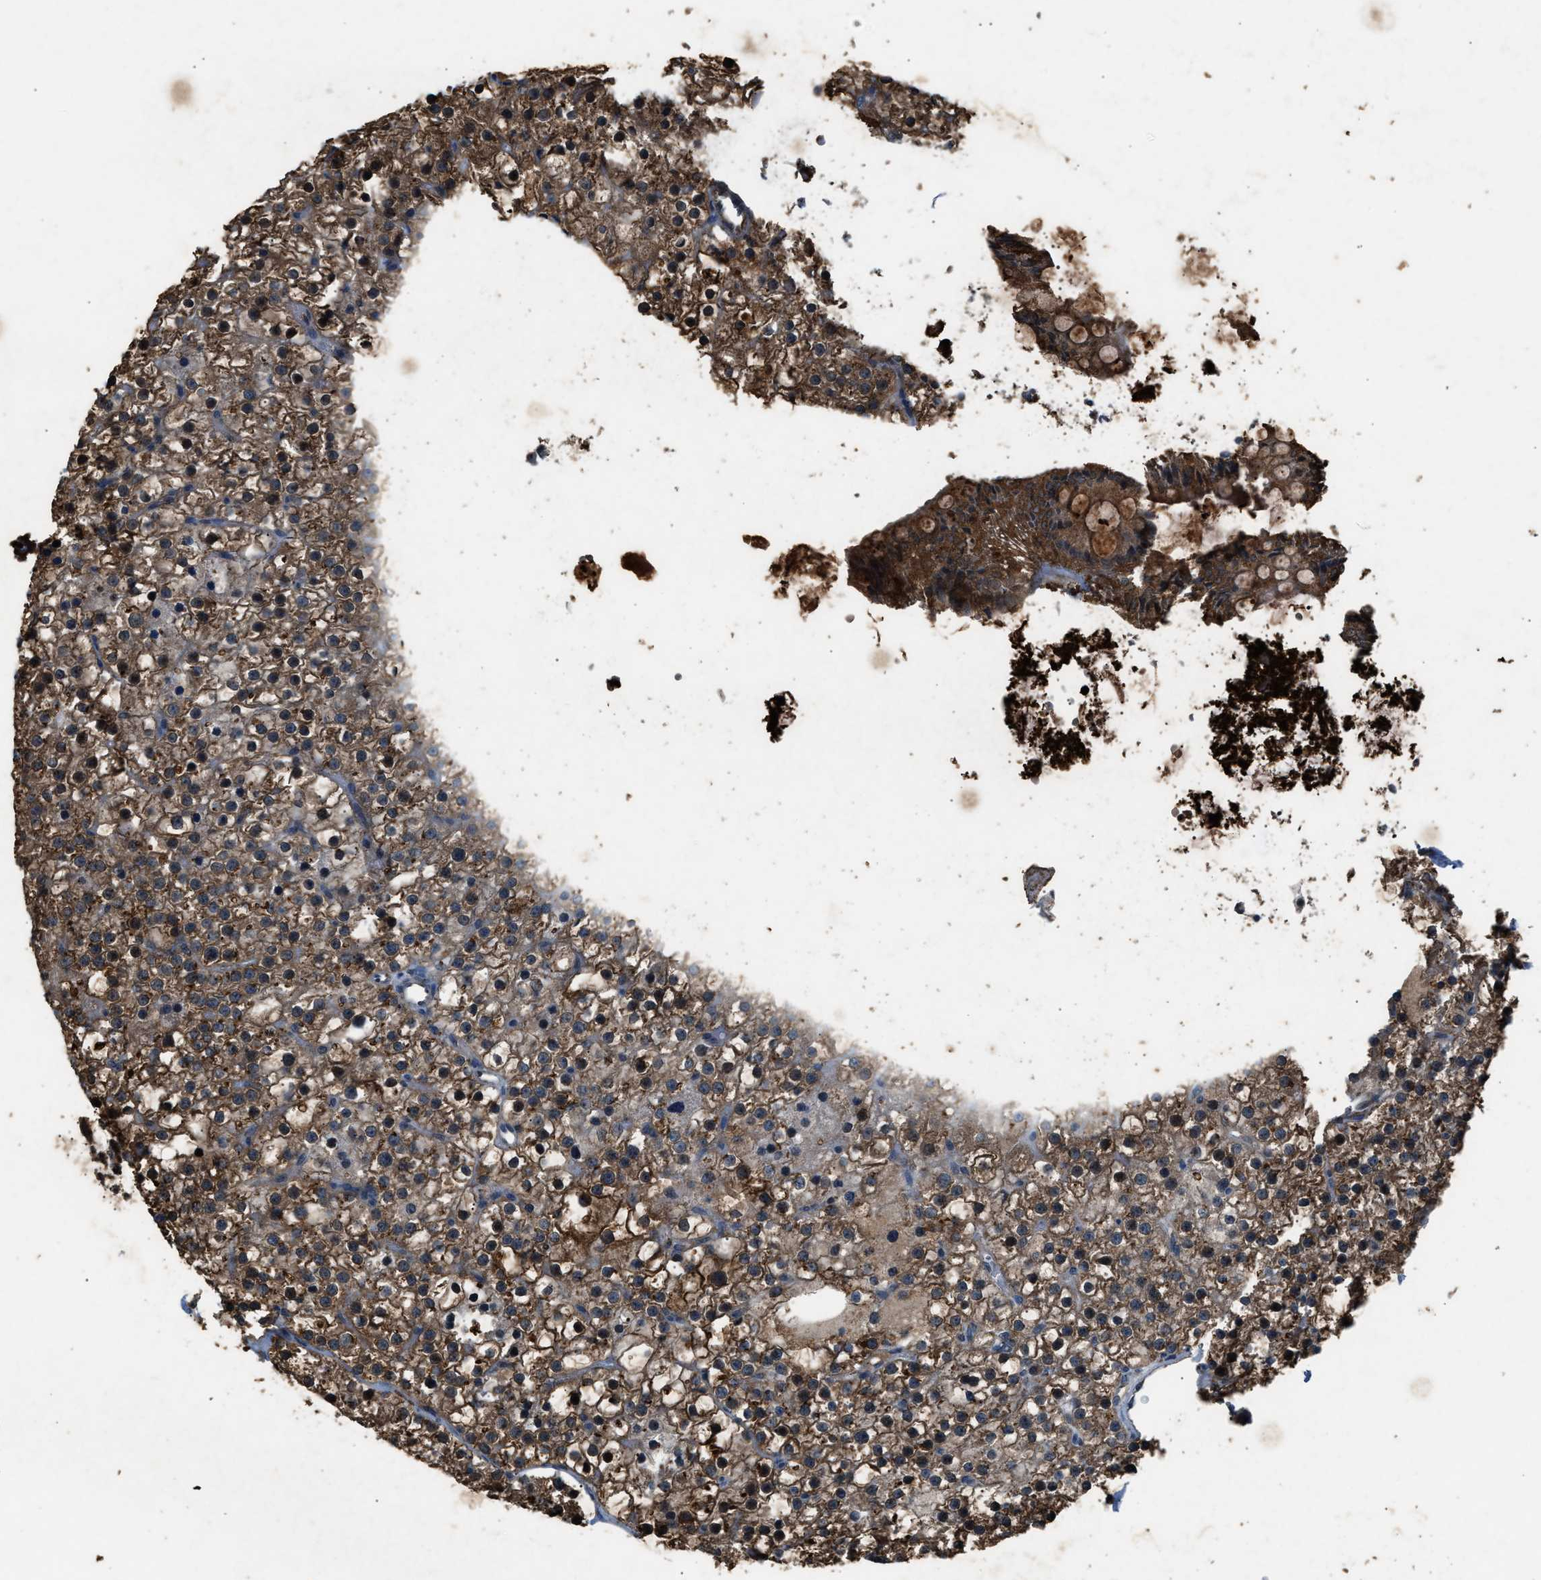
{"staining": {"intensity": "moderate", "quantity": ">75%", "location": "cytoplasmic/membranous"}, "tissue": "parathyroid gland", "cell_type": "Glandular cells", "image_type": "normal", "snomed": [{"axis": "morphology", "description": "Normal tissue, NOS"}, {"axis": "morphology", "description": "Adenoma, NOS"}, {"axis": "topography", "description": "Parathyroid gland"}], "caption": "This photomicrograph shows unremarkable parathyroid gland stained with IHC to label a protein in brown. The cytoplasmic/membranous of glandular cells show moderate positivity for the protein. Nuclei are counter-stained blue.", "gene": "PSMD1", "patient": {"sex": "female", "age": 70}}